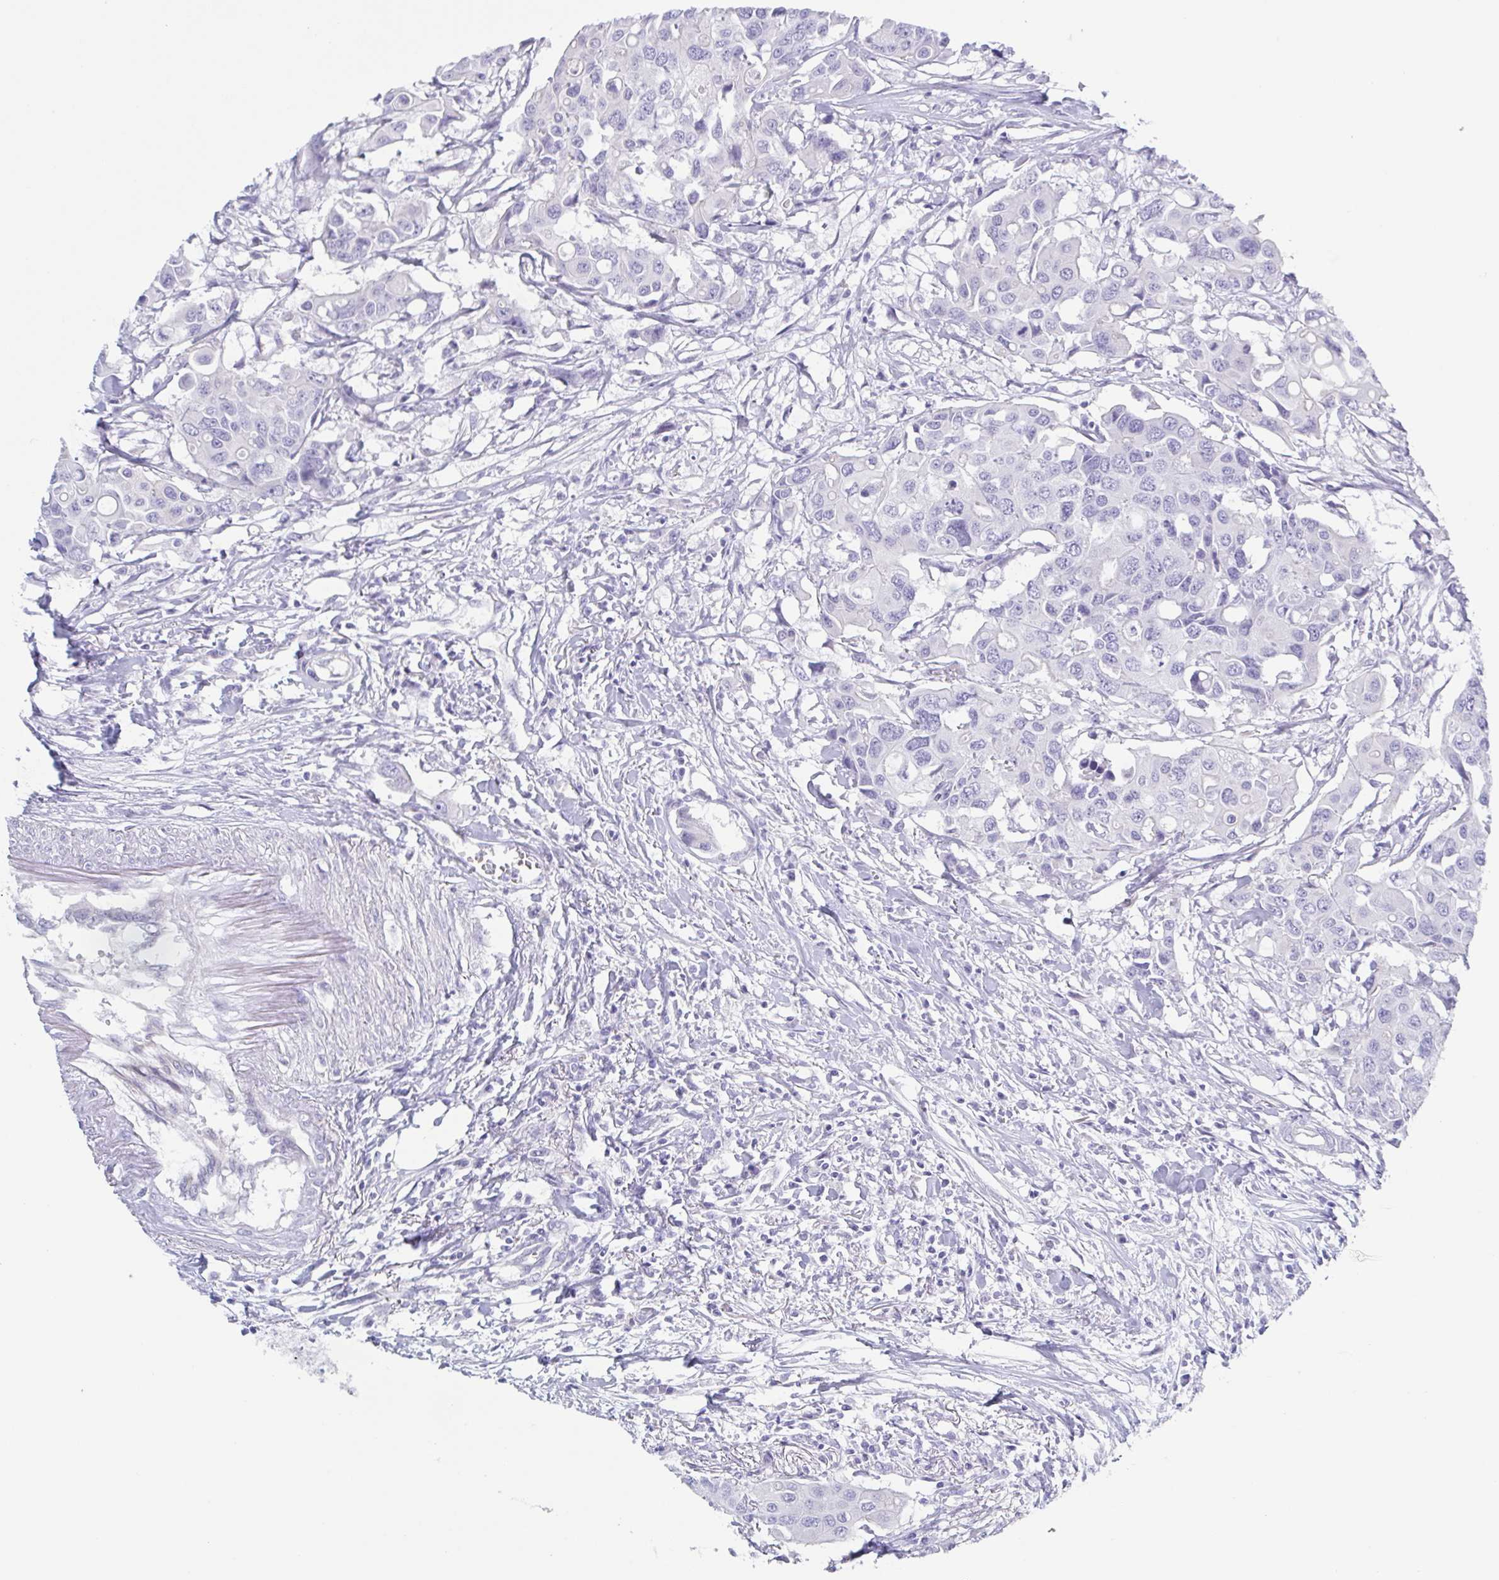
{"staining": {"intensity": "negative", "quantity": "none", "location": "none"}, "tissue": "colorectal cancer", "cell_type": "Tumor cells", "image_type": "cancer", "snomed": [{"axis": "morphology", "description": "Adenocarcinoma, NOS"}, {"axis": "topography", "description": "Colon"}], "caption": "Protein analysis of colorectal cancer (adenocarcinoma) exhibits no significant expression in tumor cells.", "gene": "DYNC1I1", "patient": {"sex": "male", "age": 77}}